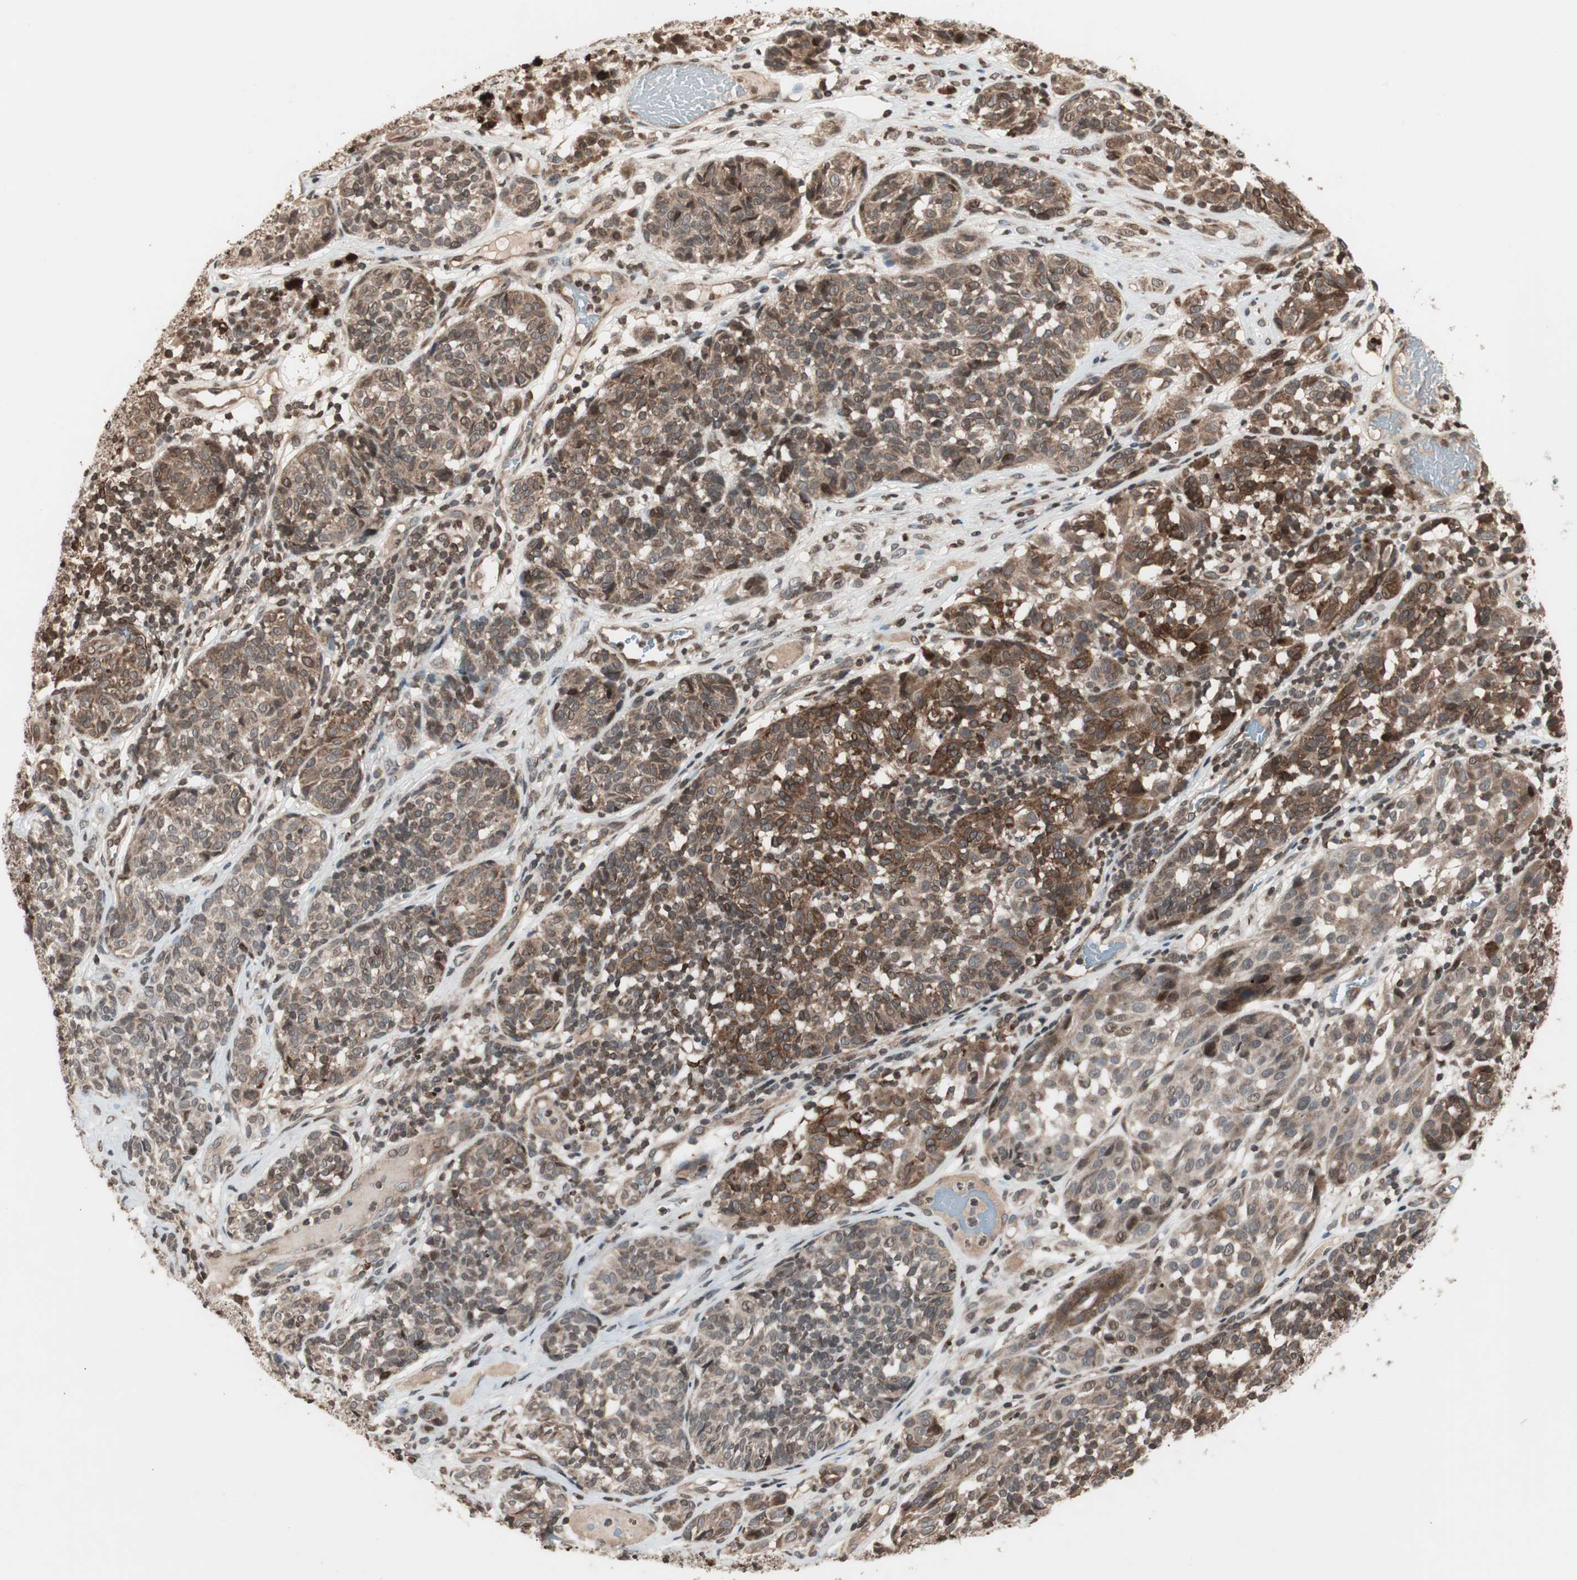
{"staining": {"intensity": "moderate", "quantity": "25%-75%", "location": "cytoplasmic/membranous,nuclear"}, "tissue": "melanoma", "cell_type": "Tumor cells", "image_type": "cancer", "snomed": [{"axis": "morphology", "description": "Malignant melanoma, NOS"}, {"axis": "topography", "description": "Skin"}], "caption": "IHC image of human melanoma stained for a protein (brown), which shows medium levels of moderate cytoplasmic/membranous and nuclear expression in approximately 25%-75% of tumor cells.", "gene": "ZFC3H1", "patient": {"sex": "female", "age": 46}}